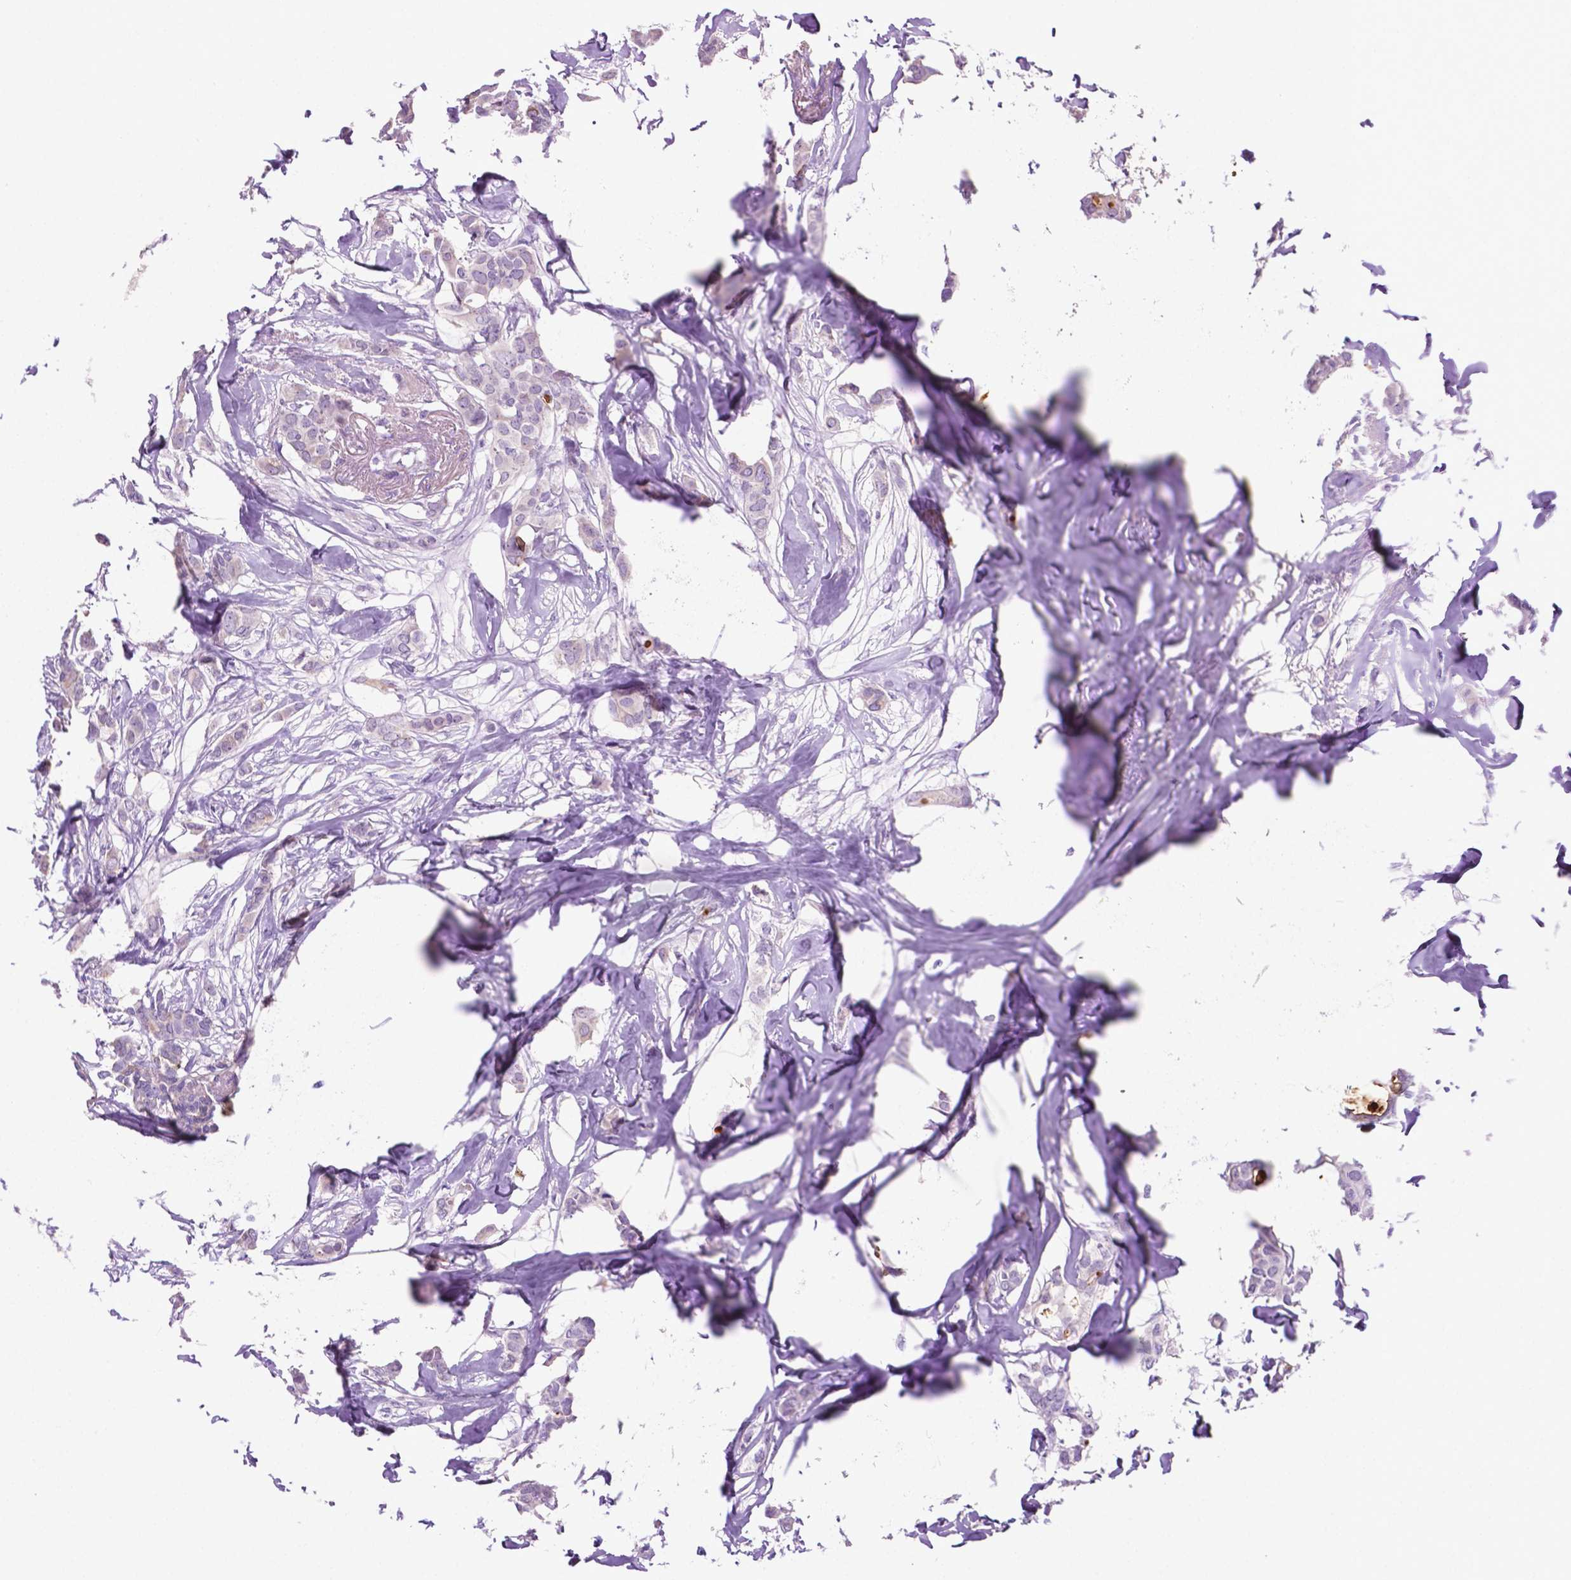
{"staining": {"intensity": "negative", "quantity": "none", "location": "none"}, "tissue": "breast cancer", "cell_type": "Tumor cells", "image_type": "cancer", "snomed": [{"axis": "morphology", "description": "Duct carcinoma"}, {"axis": "topography", "description": "Breast"}], "caption": "Breast cancer (invasive ductal carcinoma) stained for a protein using immunohistochemistry exhibits no expression tumor cells.", "gene": "MMP27", "patient": {"sex": "female", "age": 62}}